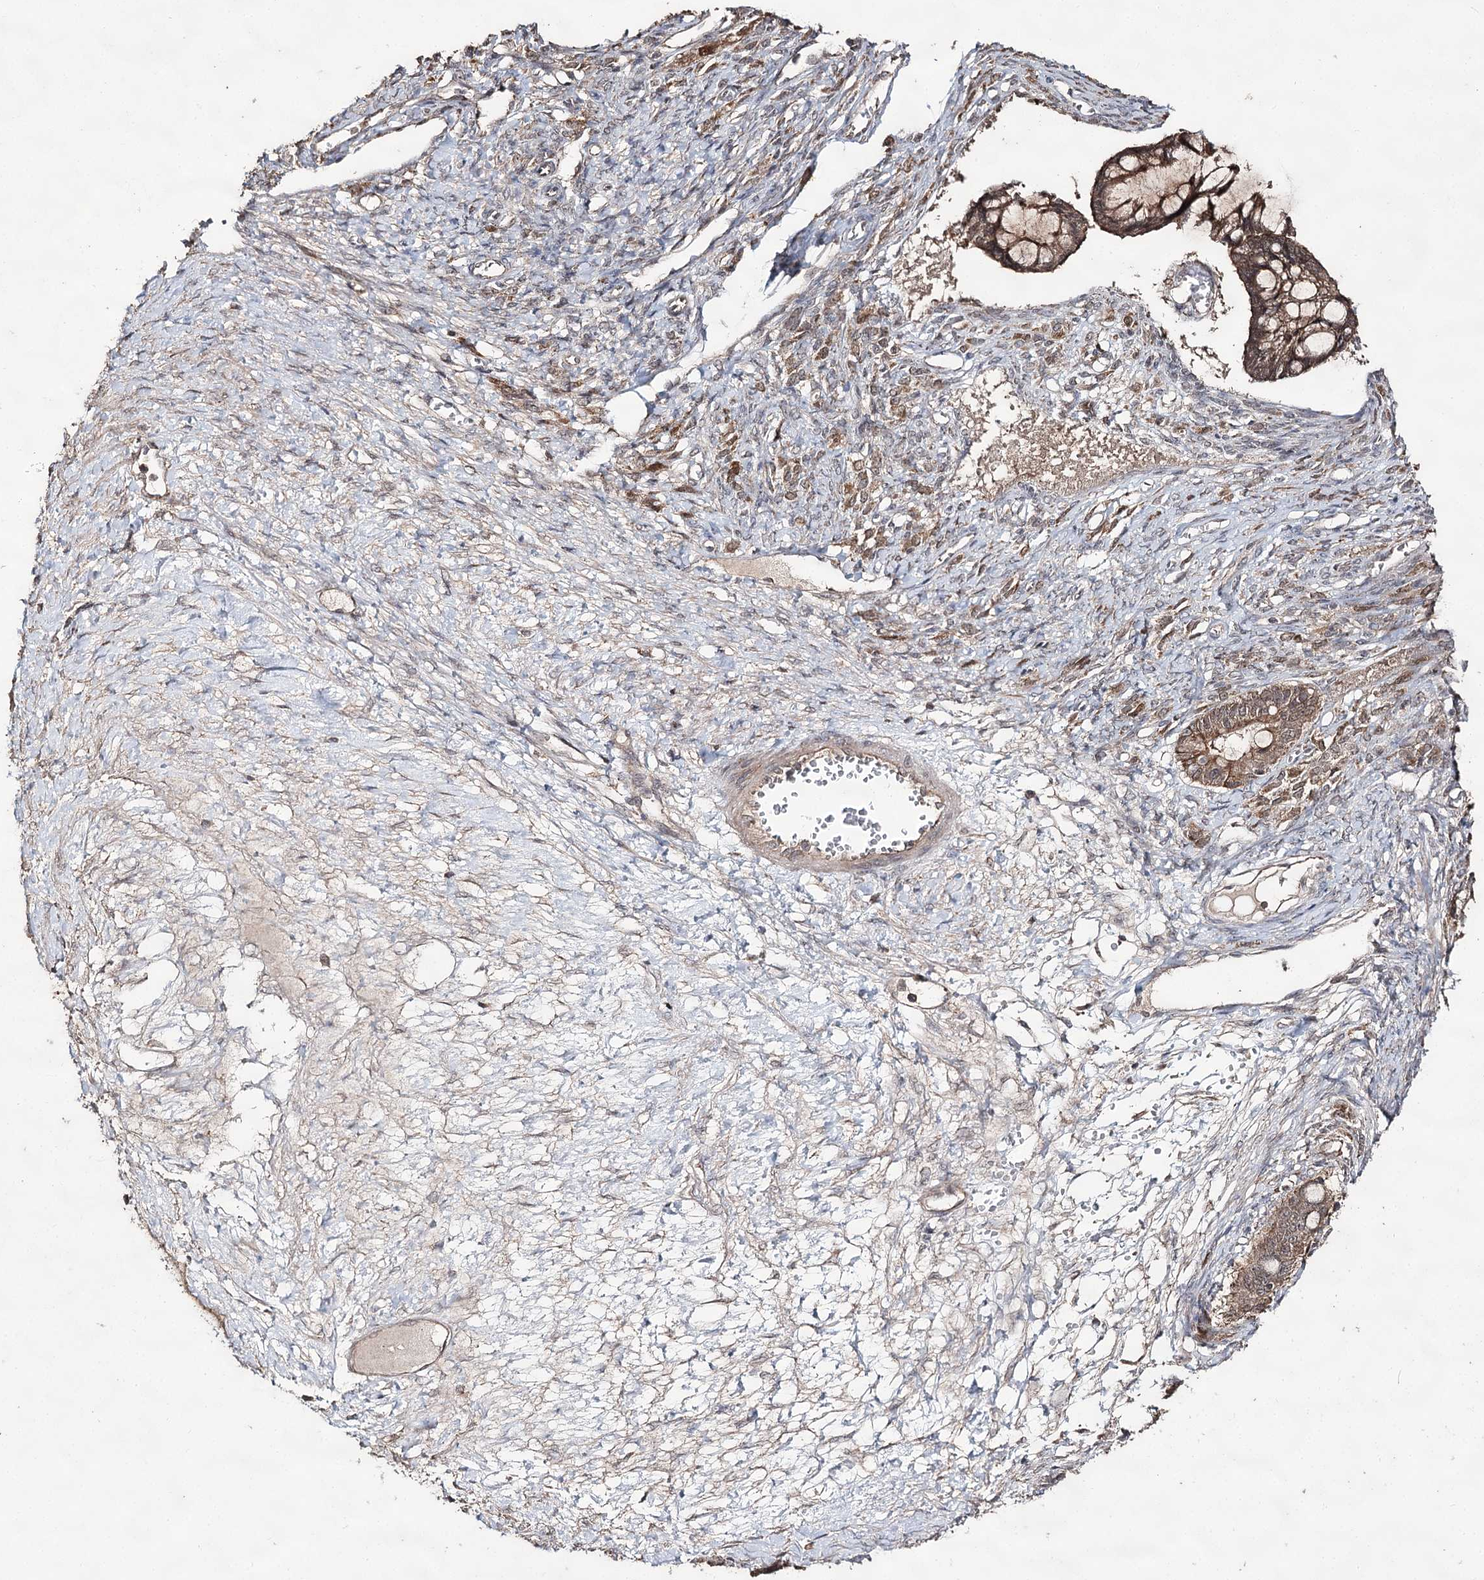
{"staining": {"intensity": "moderate", "quantity": ">75%", "location": "cytoplasmic/membranous"}, "tissue": "ovarian cancer", "cell_type": "Tumor cells", "image_type": "cancer", "snomed": [{"axis": "morphology", "description": "Cystadenocarcinoma, mucinous, NOS"}, {"axis": "topography", "description": "Ovary"}], "caption": "Immunohistochemical staining of human mucinous cystadenocarcinoma (ovarian) reveals medium levels of moderate cytoplasmic/membranous expression in about >75% of tumor cells.", "gene": "ACTR6", "patient": {"sex": "female", "age": 73}}